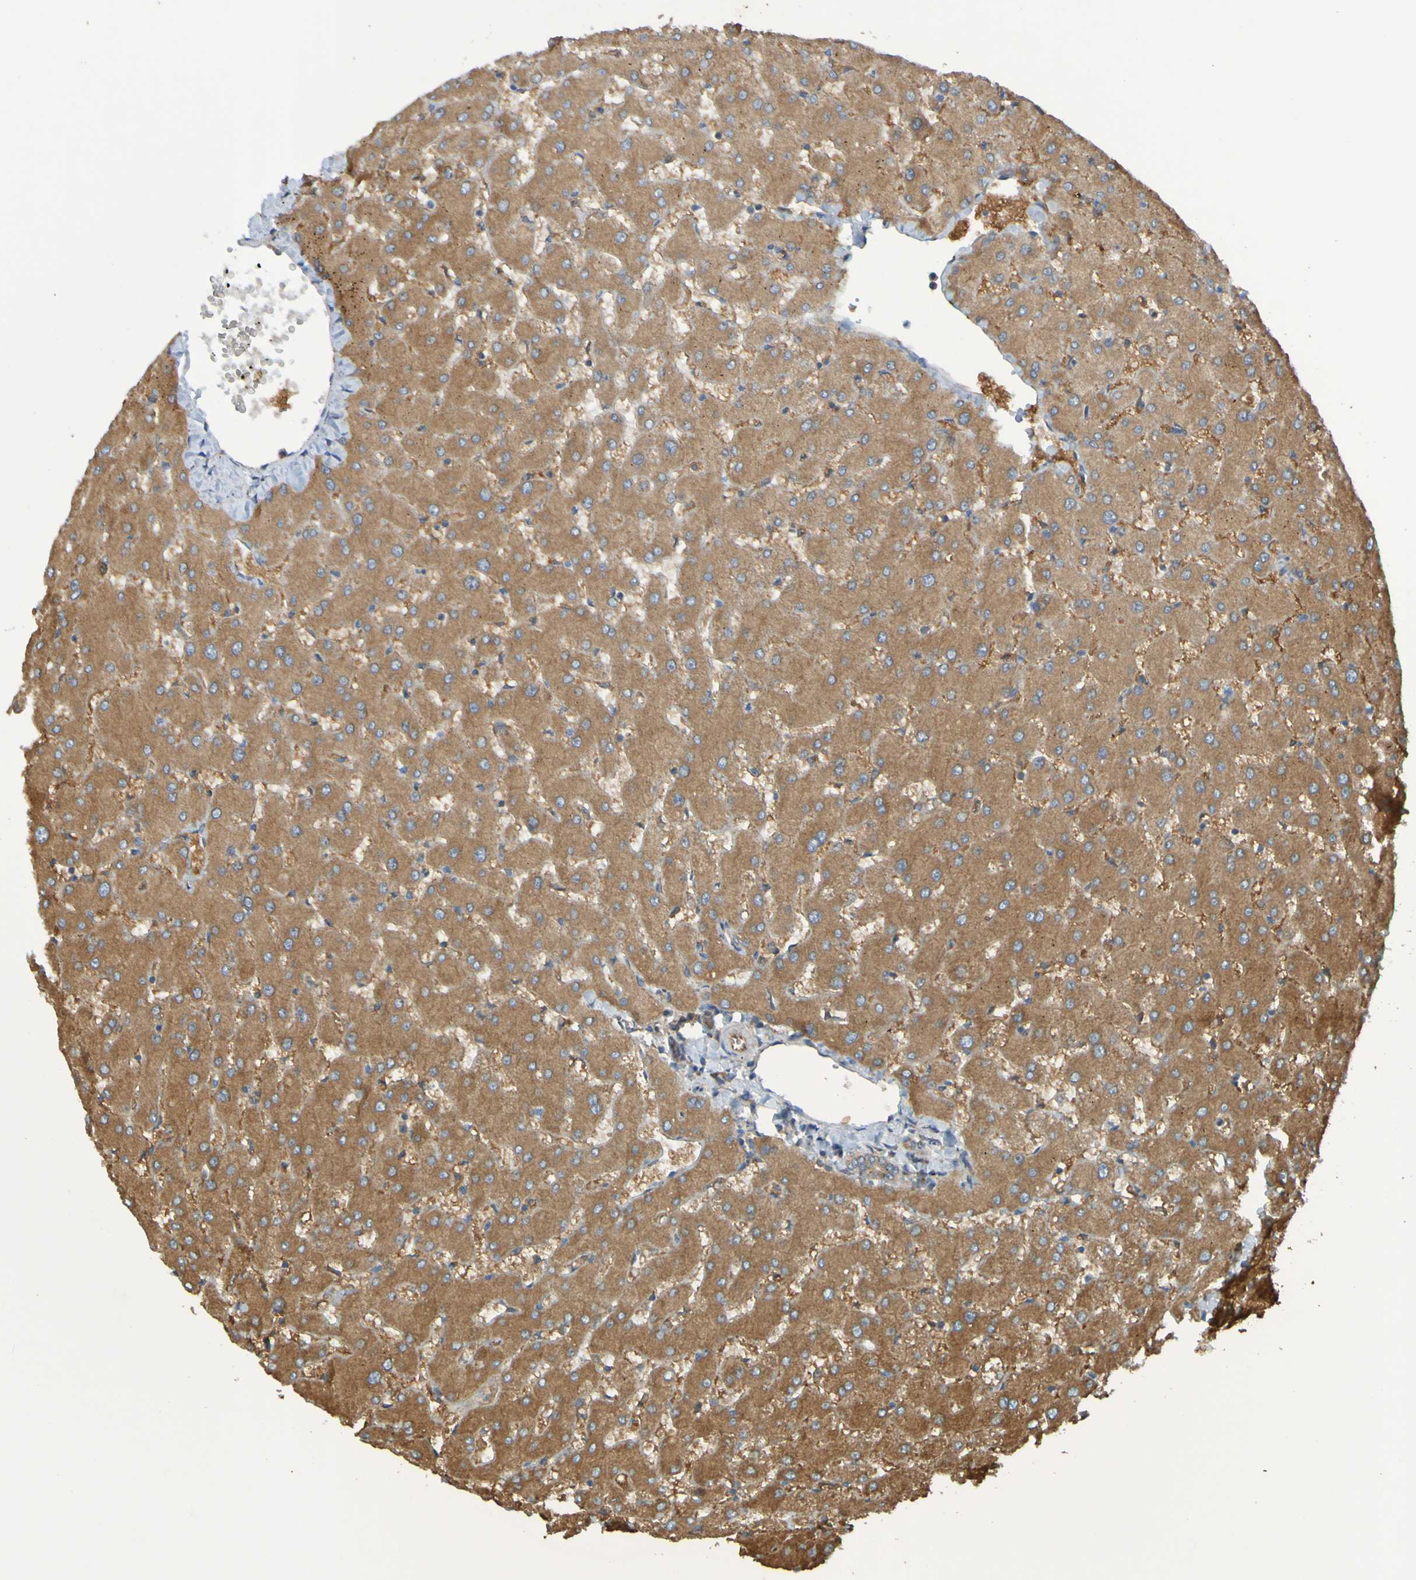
{"staining": {"intensity": "moderate", "quantity": ">75%", "location": "cytoplasmic/membranous"}, "tissue": "liver", "cell_type": "Cholangiocytes", "image_type": "normal", "snomed": [{"axis": "morphology", "description": "Normal tissue, NOS"}, {"axis": "topography", "description": "Liver"}], "caption": "IHC micrograph of unremarkable liver: liver stained using IHC demonstrates medium levels of moderate protein expression localized specifically in the cytoplasmic/membranous of cholangiocytes, appearing as a cytoplasmic/membranous brown color.", "gene": "DNAJC4", "patient": {"sex": "female", "age": 63}}